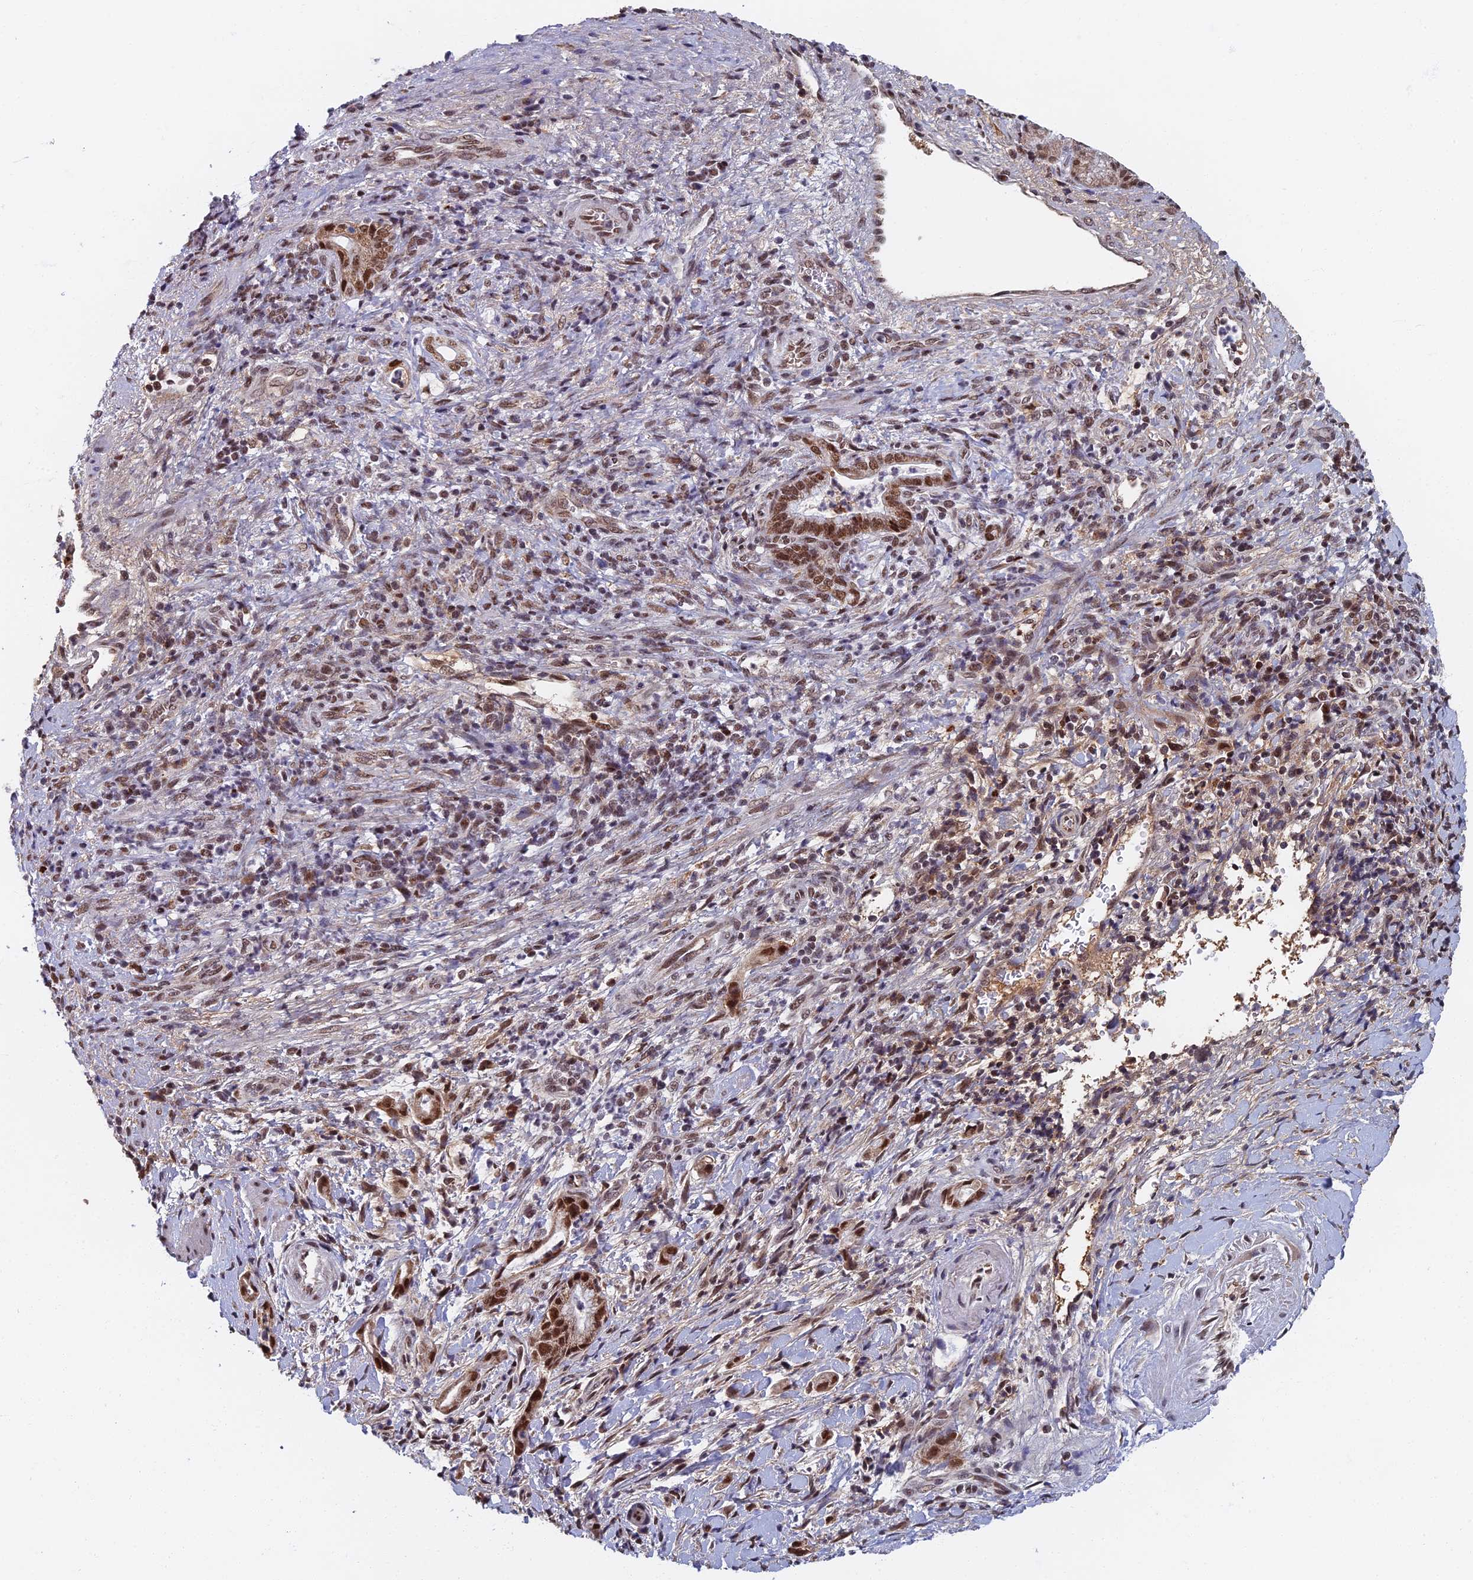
{"staining": {"intensity": "moderate", "quantity": ">75%", "location": "nuclear"}, "tissue": "pancreatic cancer", "cell_type": "Tumor cells", "image_type": "cancer", "snomed": [{"axis": "morphology", "description": "Normal tissue, NOS"}, {"axis": "morphology", "description": "Adenocarcinoma, NOS"}, {"axis": "topography", "description": "Pancreas"}], "caption": "The histopathology image displays staining of pancreatic cancer (adenocarcinoma), revealing moderate nuclear protein positivity (brown color) within tumor cells. (Stains: DAB in brown, nuclei in blue, Microscopy: brightfield microscopy at high magnification).", "gene": "TAF13", "patient": {"sex": "female", "age": 55}}